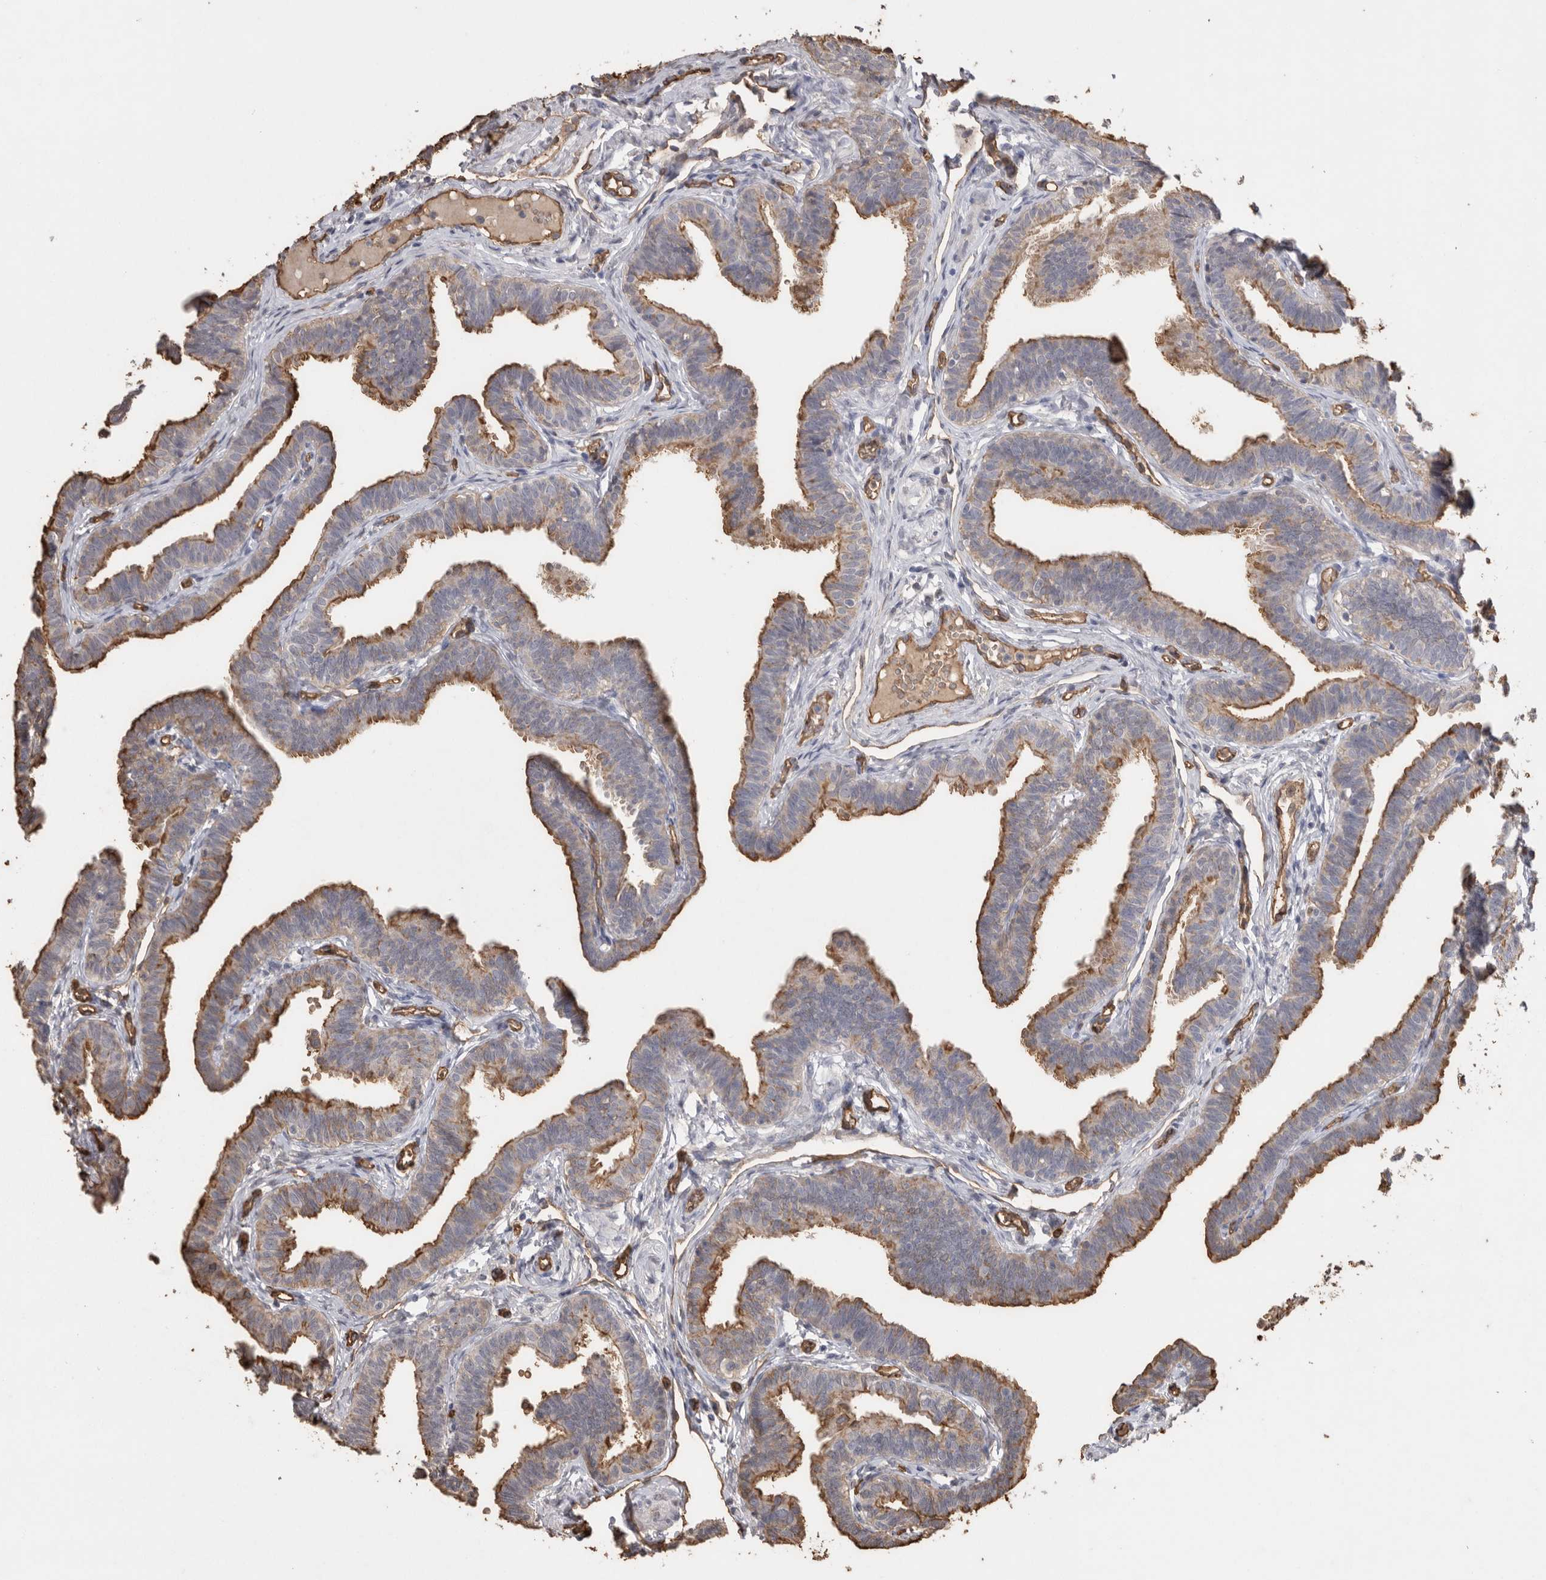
{"staining": {"intensity": "moderate", "quantity": "25%-75%", "location": "cytoplasmic/membranous"}, "tissue": "fallopian tube", "cell_type": "Glandular cells", "image_type": "normal", "snomed": [{"axis": "morphology", "description": "Normal tissue, NOS"}, {"axis": "topography", "description": "Fallopian tube"}, {"axis": "topography", "description": "Ovary"}], "caption": "Fallopian tube stained with immunohistochemistry demonstrates moderate cytoplasmic/membranous positivity in about 25%-75% of glandular cells.", "gene": "IL27", "patient": {"sex": "female", "age": 23}}